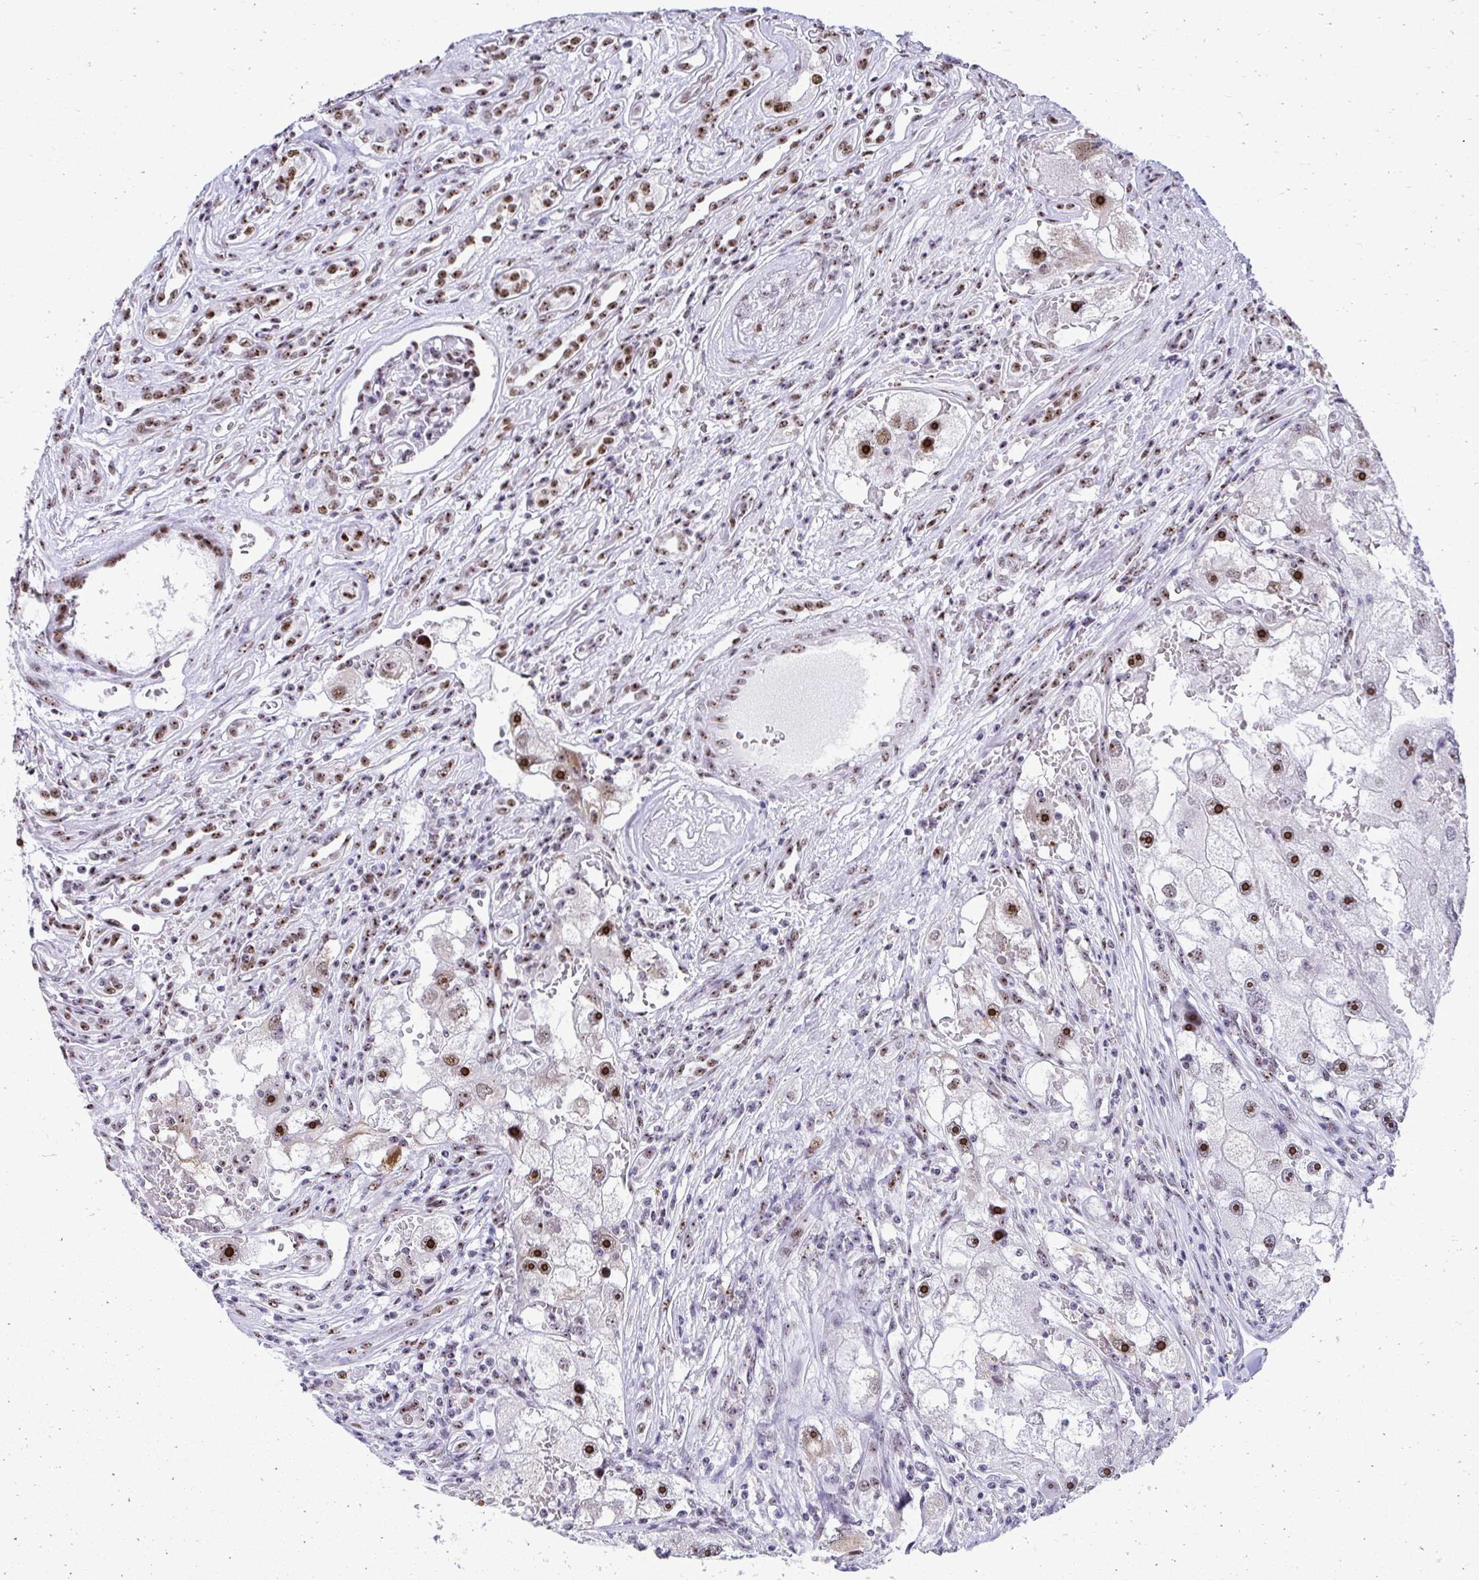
{"staining": {"intensity": "strong", "quantity": "25%-75%", "location": "nuclear"}, "tissue": "renal cancer", "cell_type": "Tumor cells", "image_type": "cancer", "snomed": [{"axis": "morphology", "description": "Adenocarcinoma, NOS"}, {"axis": "topography", "description": "Kidney"}], "caption": "Strong nuclear protein staining is identified in about 25%-75% of tumor cells in renal cancer (adenocarcinoma).", "gene": "PELP1", "patient": {"sex": "male", "age": 63}}